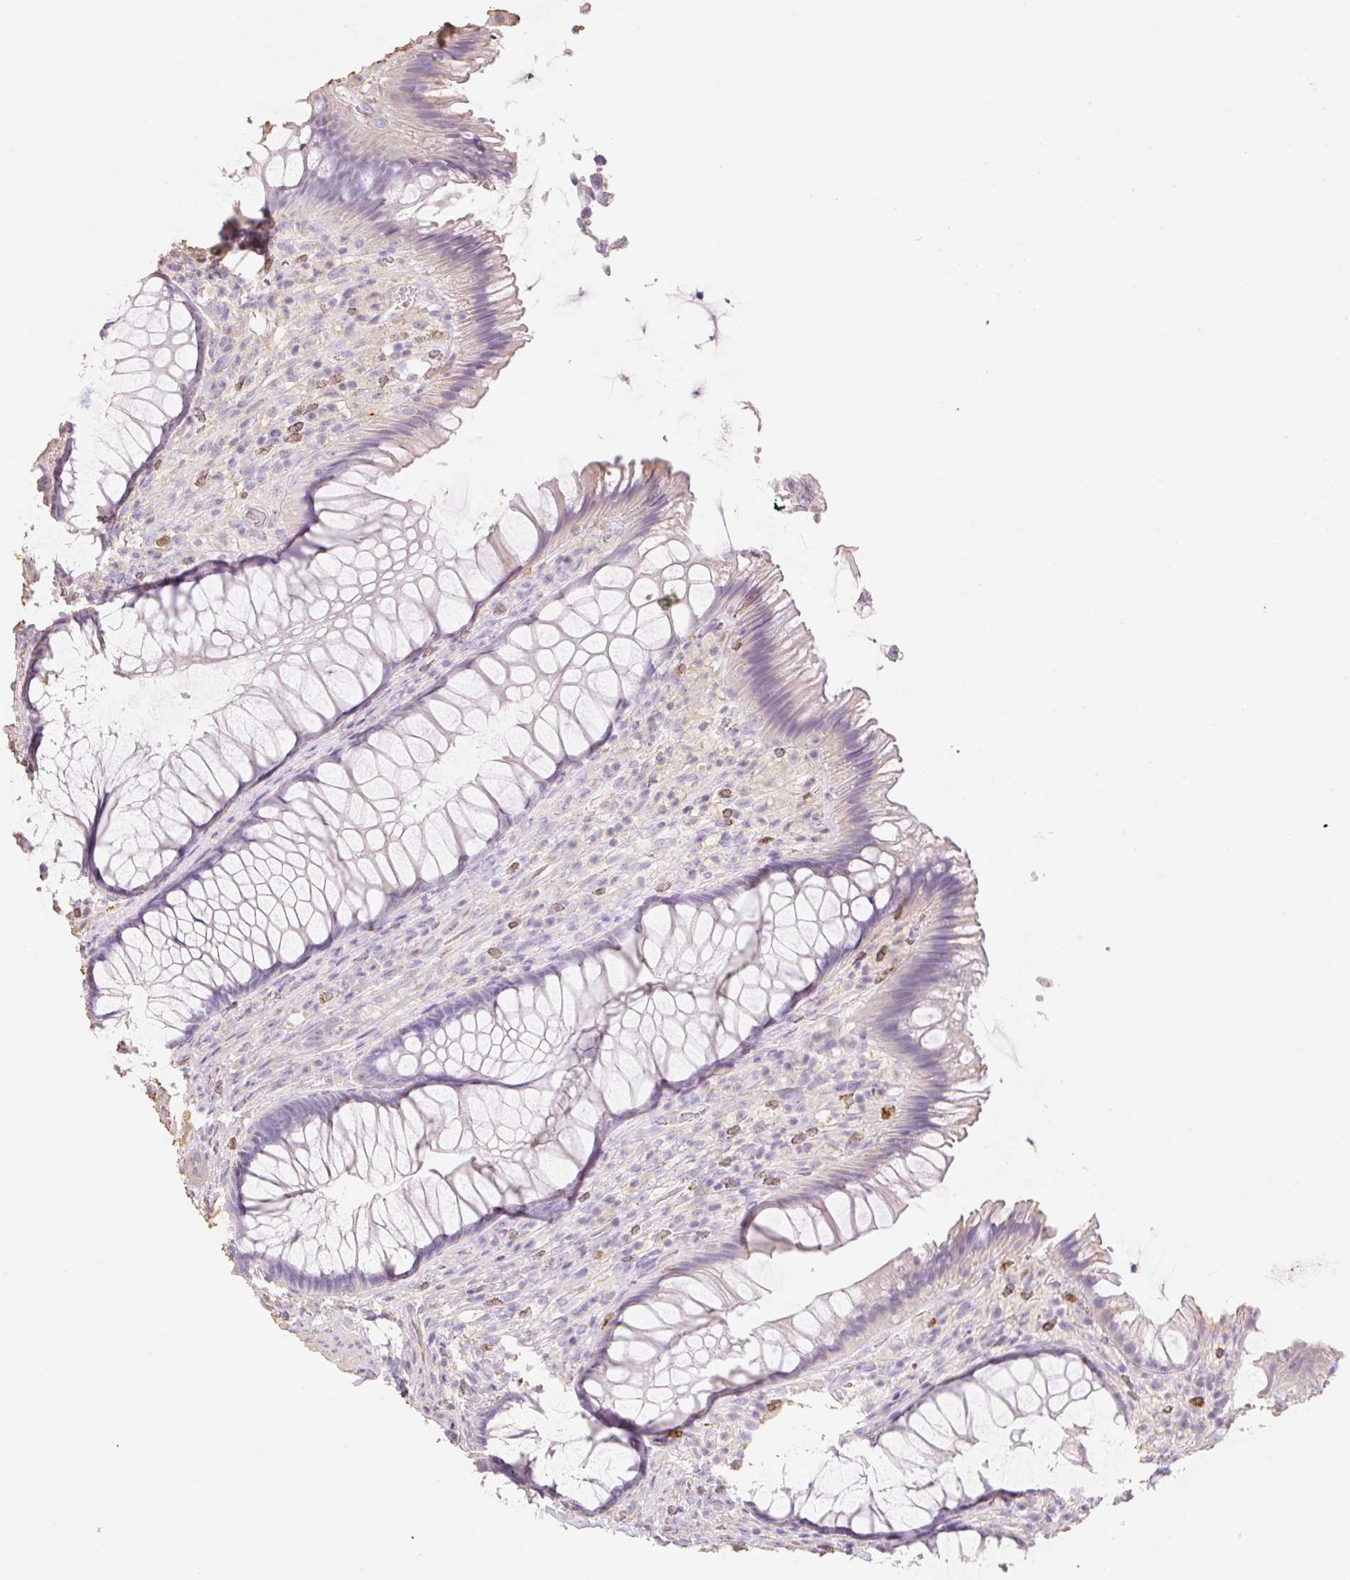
{"staining": {"intensity": "negative", "quantity": "none", "location": "none"}, "tissue": "rectum", "cell_type": "Glandular cells", "image_type": "normal", "snomed": [{"axis": "morphology", "description": "Normal tissue, NOS"}, {"axis": "topography", "description": "Rectum"}], "caption": "Protein analysis of unremarkable rectum demonstrates no significant staining in glandular cells. The staining is performed using DAB brown chromogen with nuclei counter-stained in using hematoxylin.", "gene": "MBOAT7", "patient": {"sex": "male", "age": 53}}